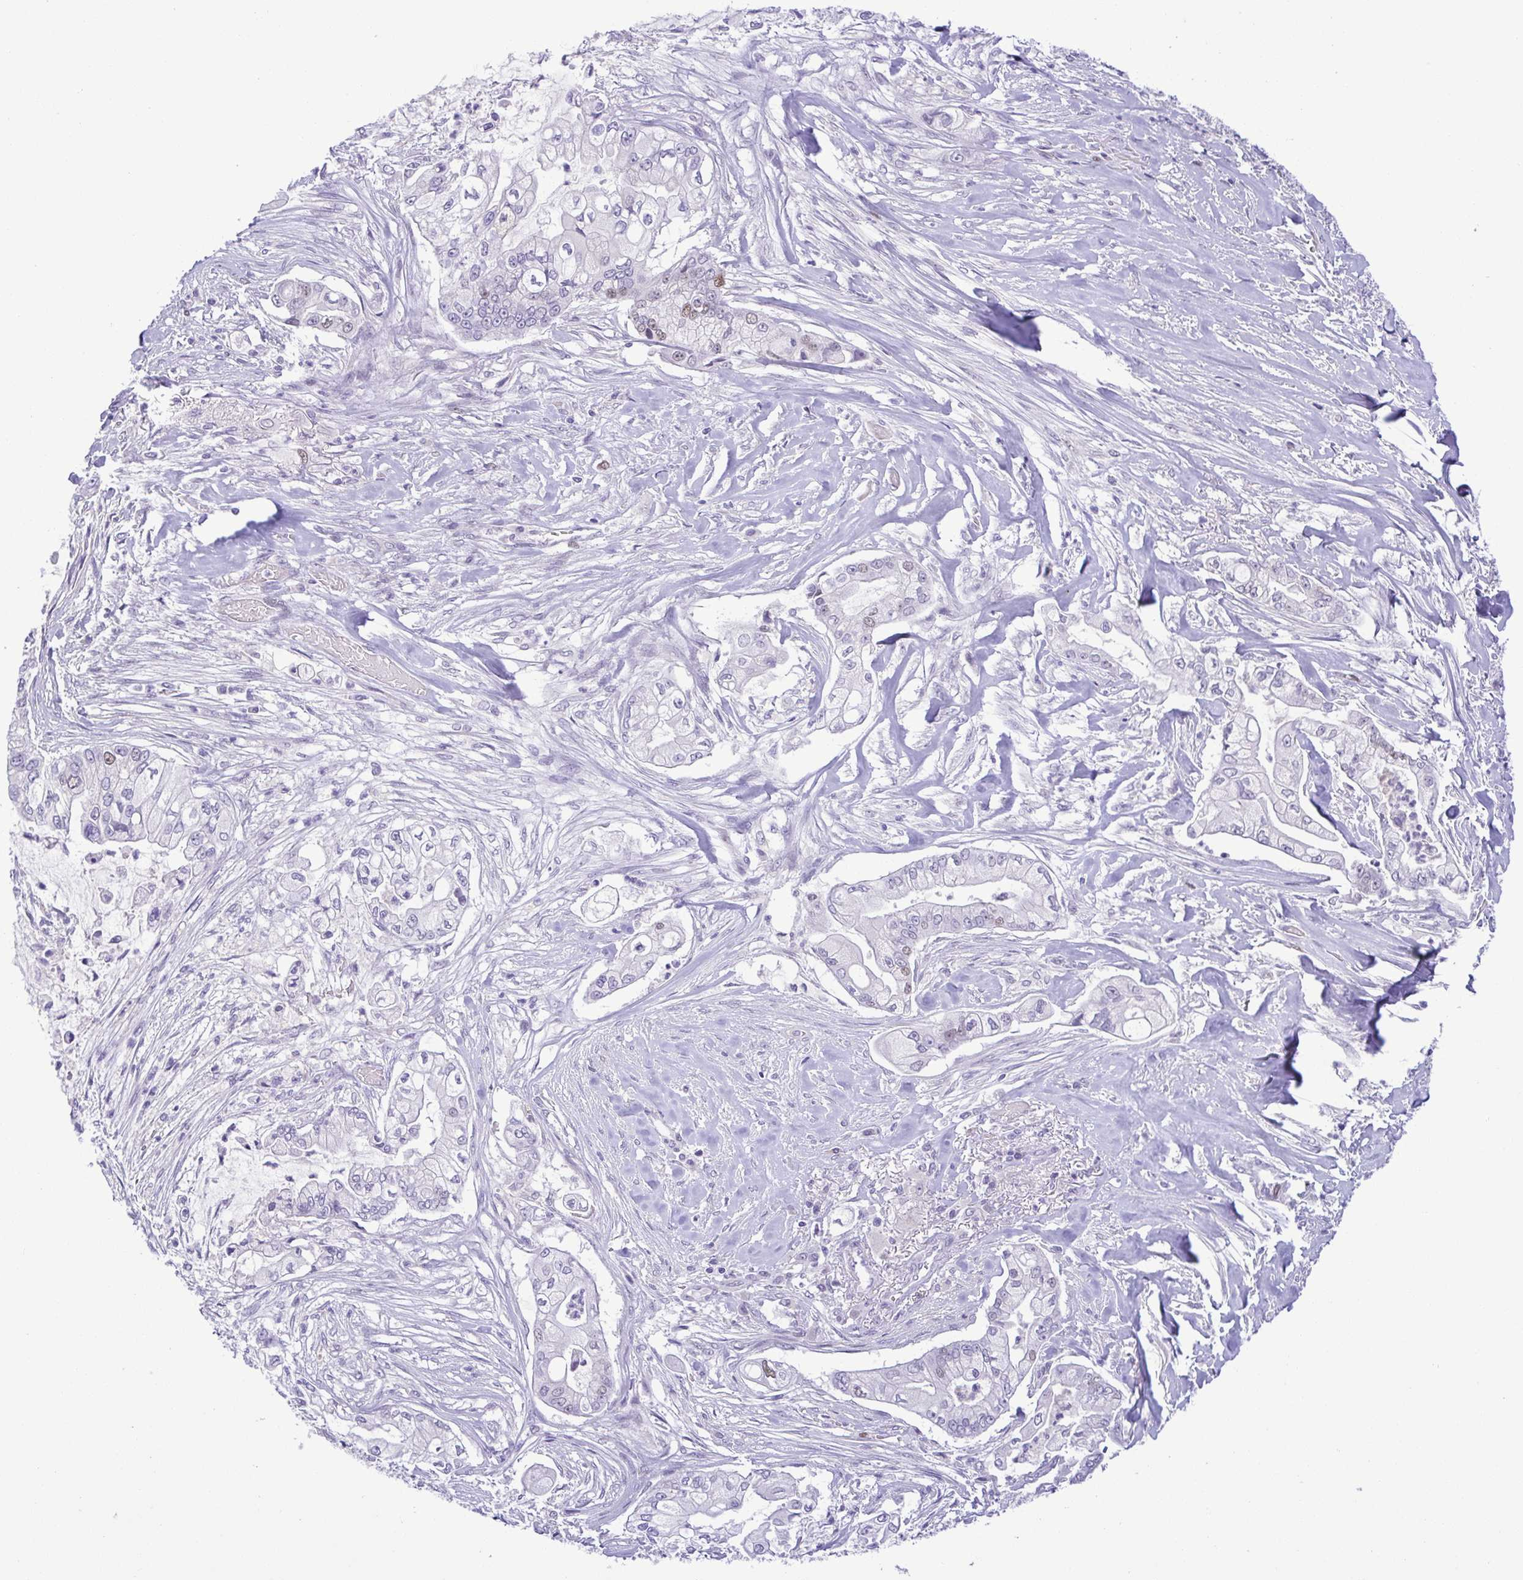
{"staining": {"intensity": "negative", "quantity": "none", "location": "none"}, "tissue": "pancreatic cancer", "cell_type": "Tumor cells", "image_type": "cancer", "snomed": [{"axis": "morphology", "description": "Adenocarcinoma, NOS"}, {"axis": "topography", "description": "Pancreas"}], "caption": "This is an IHC photomicrograph of pancreatic cancer. There is no staining in tumor cells.", "gene": "TIPIN", "patient": {"sex": "female", "age": 69}}